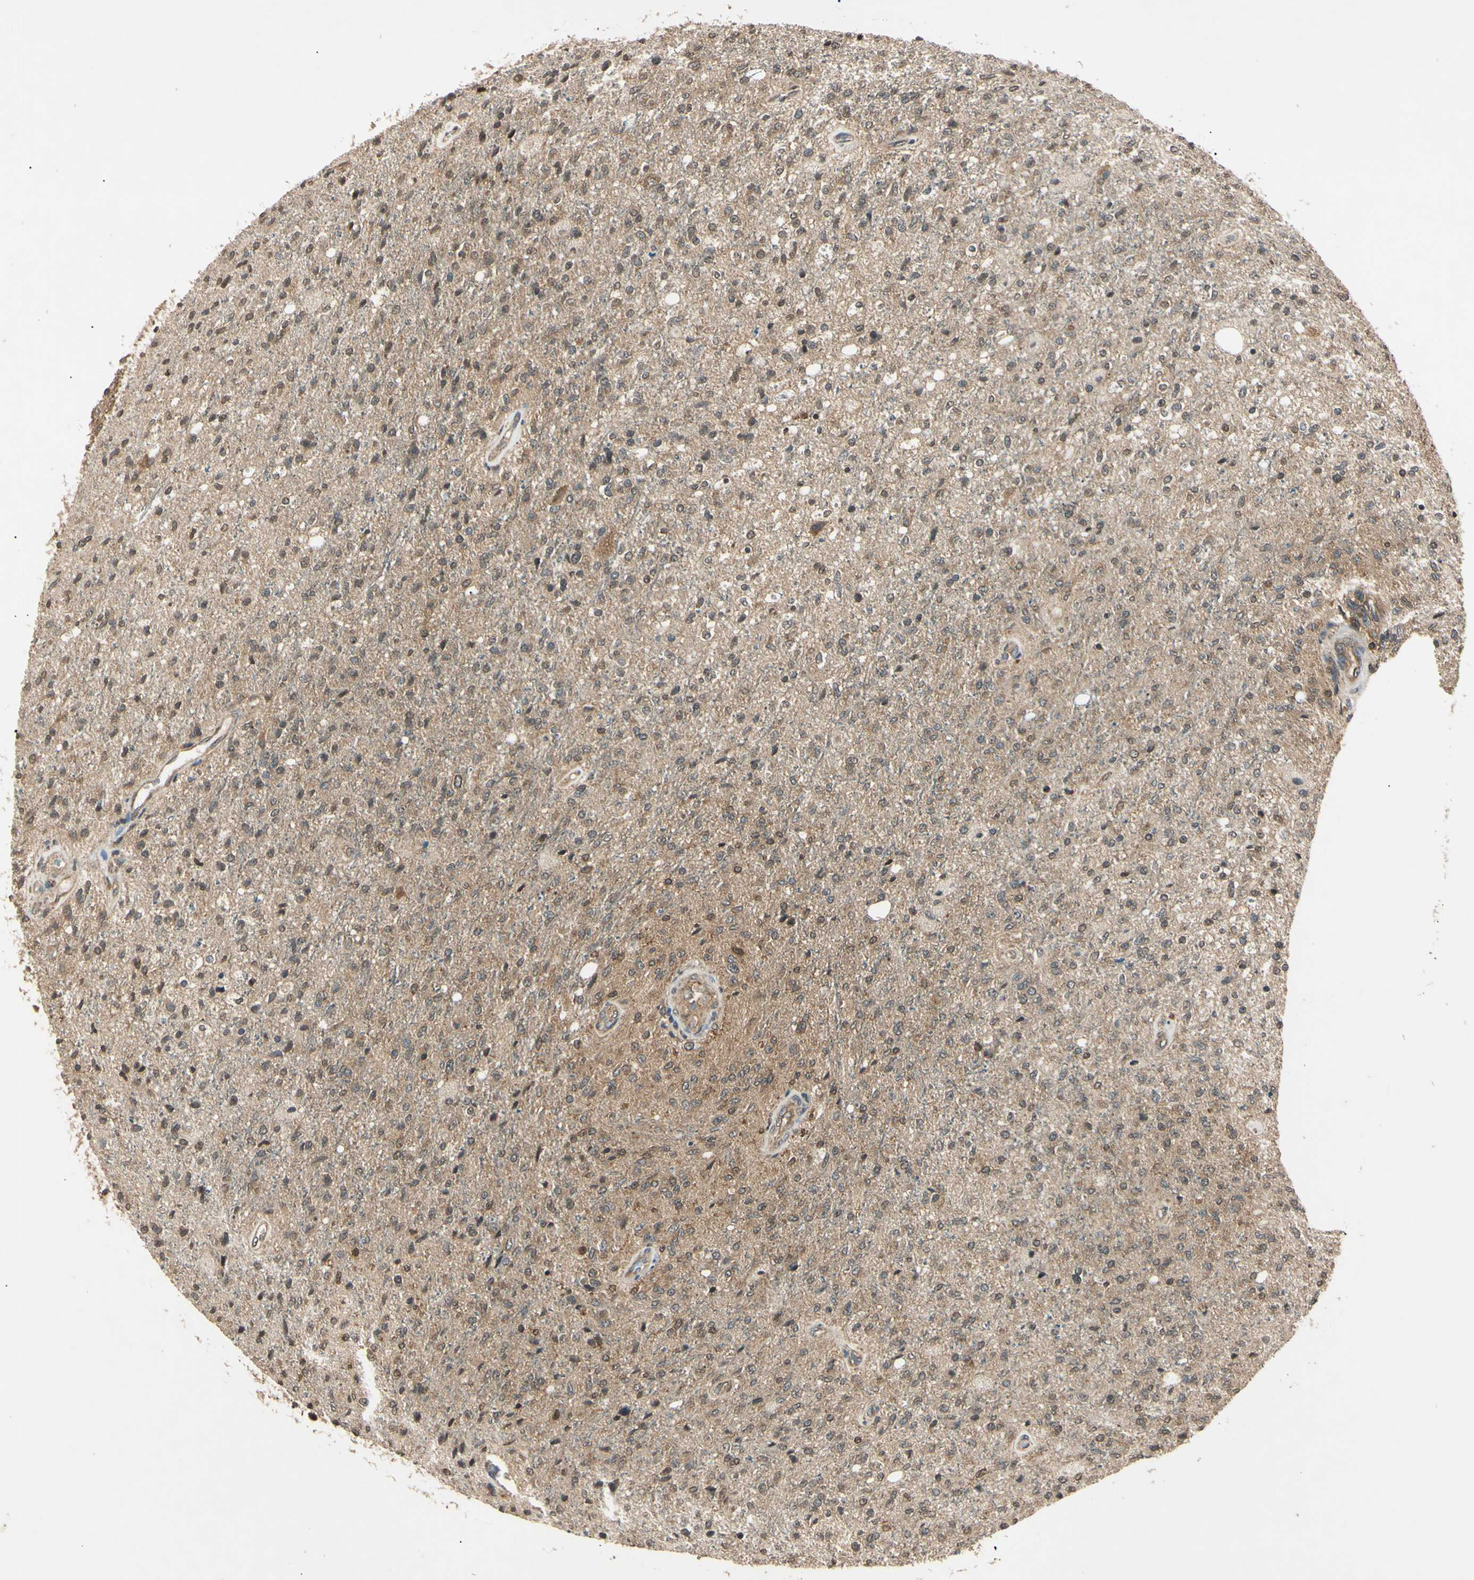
{"staining": {"intensity": "weak", "quantity": ">75%", "location": "cytoplasmic/membranous,nuclear"}, "tissue": "glioma", "cell_type": "Tumor cells", "image_type": "cancer", "snomed": [{"axis": "morphology", "description": "Normal tissue, NOS"}, {"axis": "morphology", "description": "Glioma, malignant, High grade"}, {"axis": "topography", "description": "Cerebral cortex"}], "caption": "The histopathology image shows a brown stain indicating the presence of a protein in the cytoplasmic/membranous and nuclear of tumor cells in glioma.", "gene": "EPN1", "patient": {"sex": "male", "age": 77}}